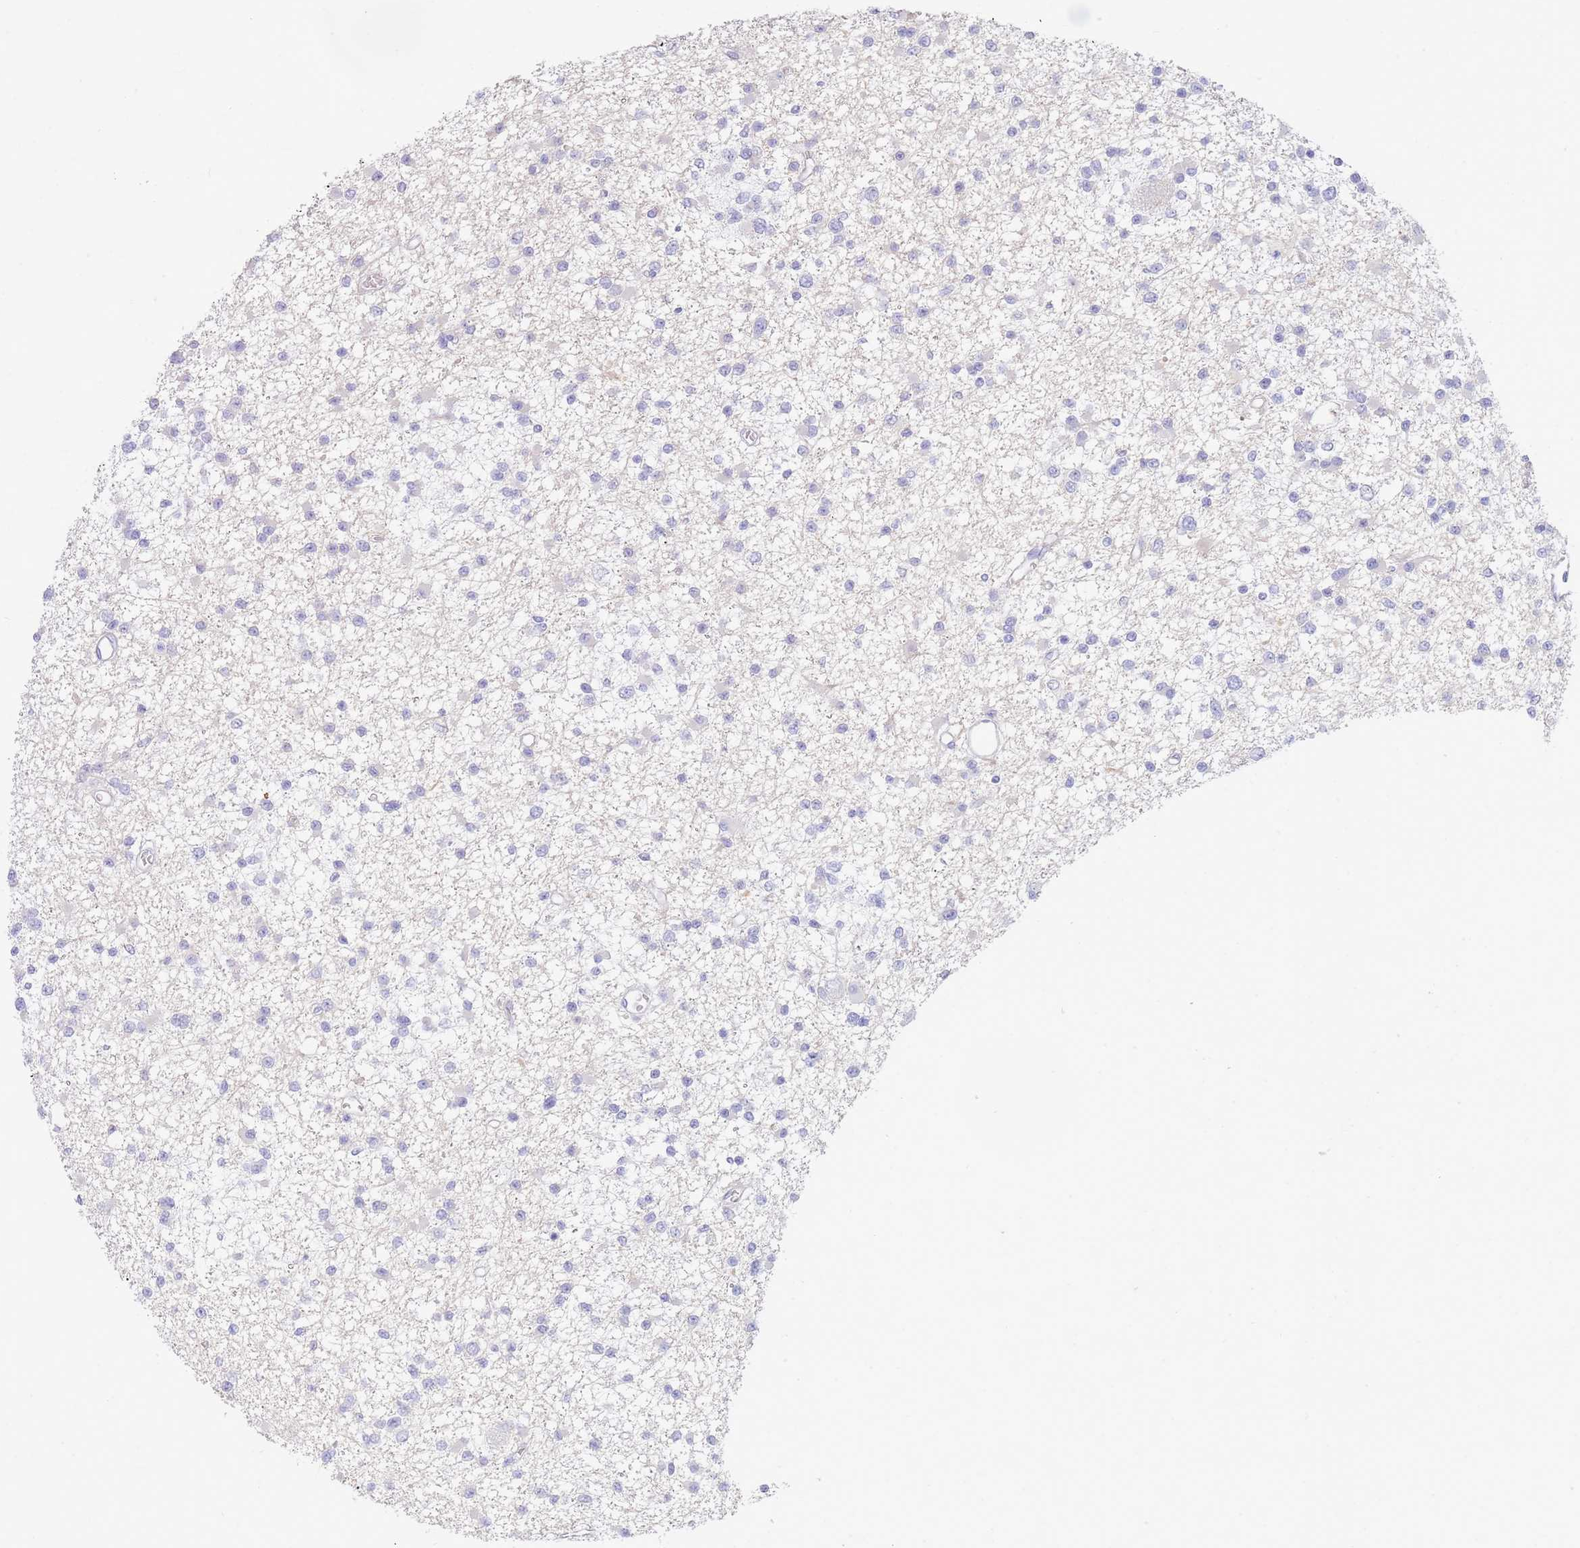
{"staining": {"intensity": "negative", "quantity": "none", "location": "none"}, "tissue": "glioma", "cell_type": "Tumor cells", "image_type": "cancer", "snomed": [{"axis": "morphology", "description": "Glioma, malignant, Low grade"}, {"axis": "topography", "description": "Brain"}], "caption": "Glioma was stained to show a protein in brown. There is no significant positivity in tumor cells. (Brightfield microscopy of DAB IHC at high magnification).", "gene": "CCDC149", "patient": {"sex": "female", "age": 22}}